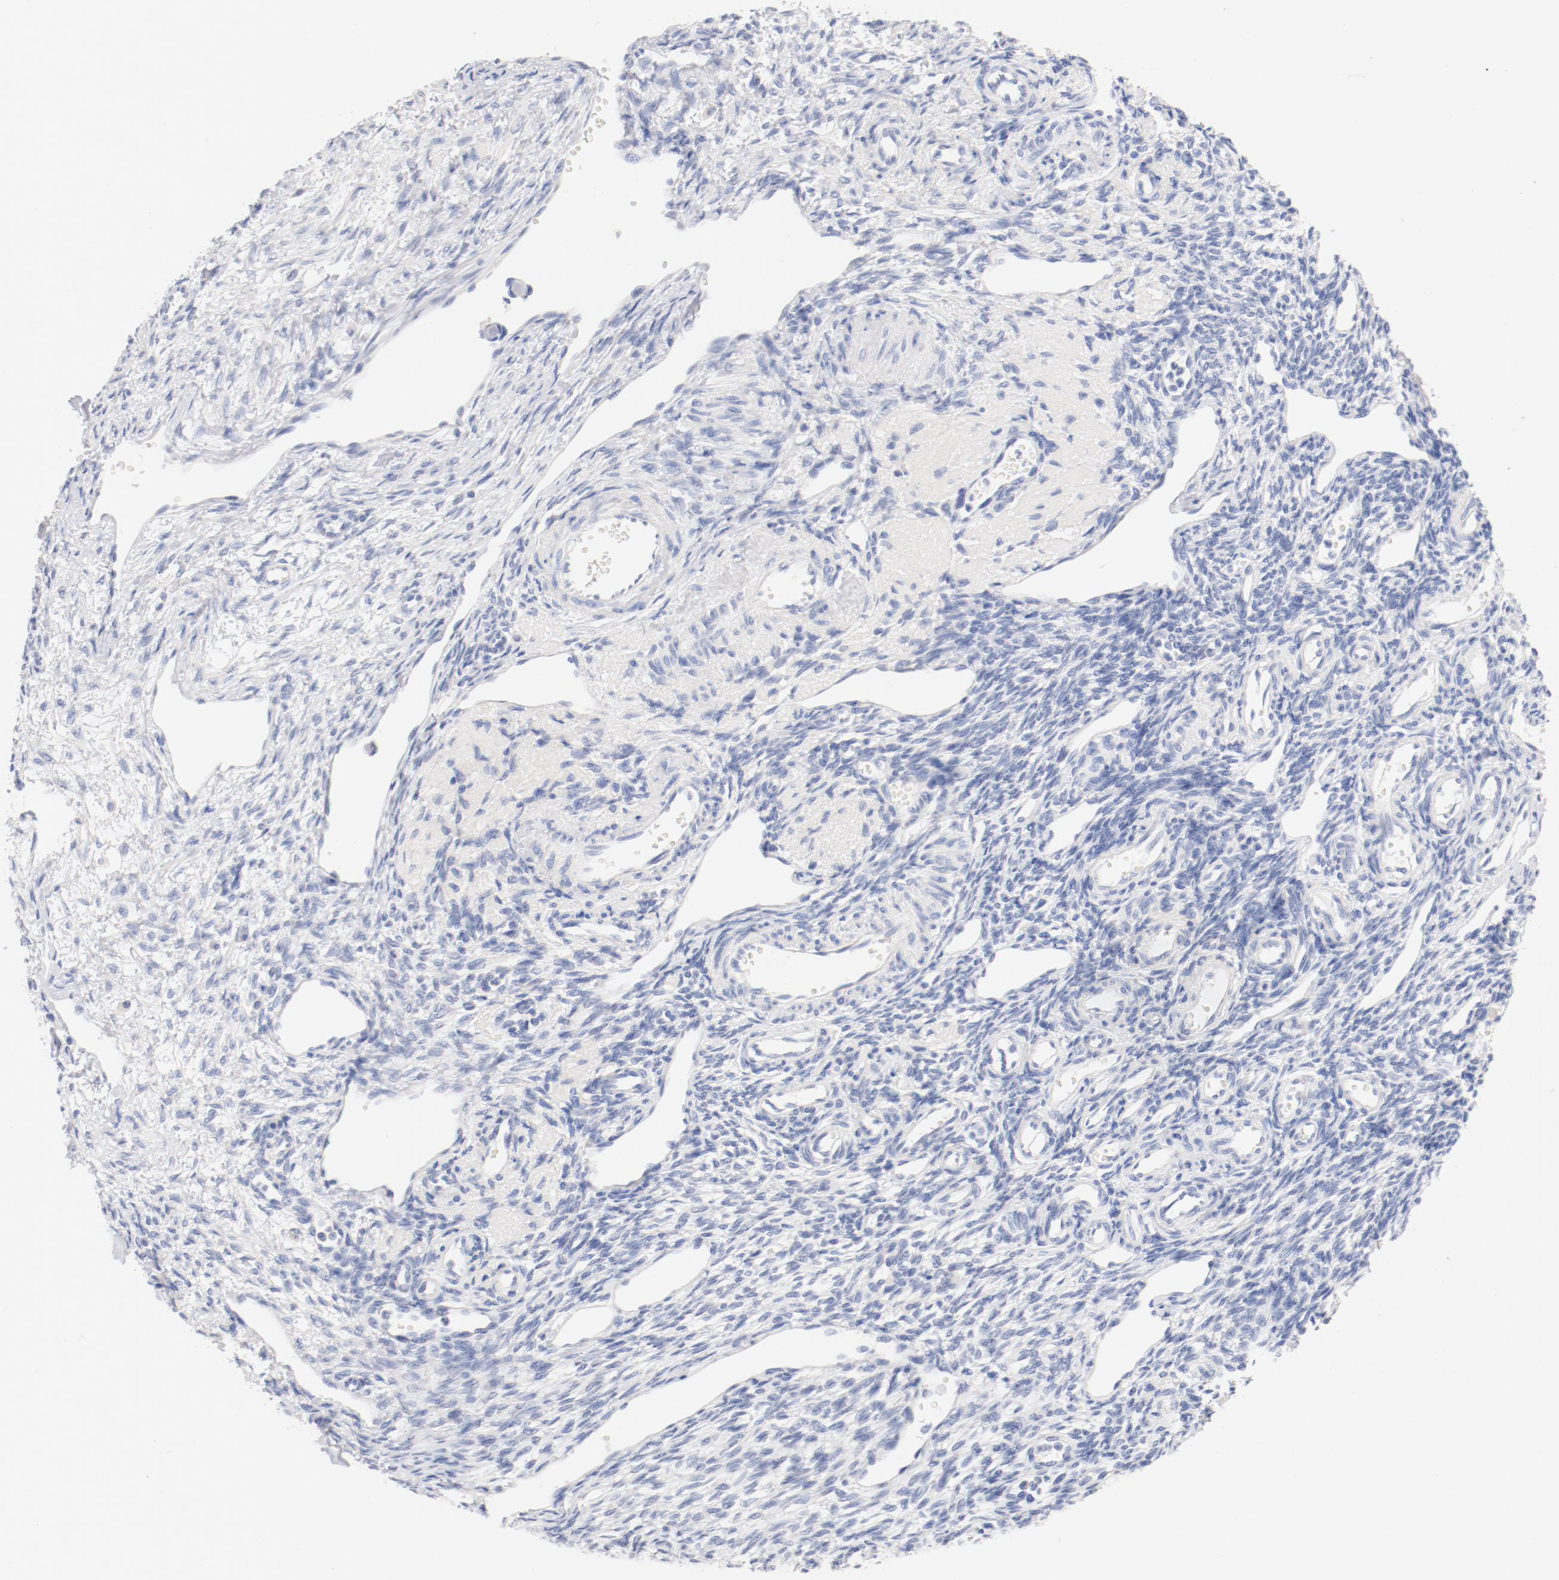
{"staining": {"intensity": "negative", "quantity": "none", "location": "none"}, "tissue": "ovary", "cell_type": "Ovarian stroma cells", "image_type": "normal", "snomed": [{"axis": "morphology", "description": "Normal tissue, NOS"}, {"axis": "topography", "description": "Ovary"}], "caption": "IHC image of benign ovary: ovary stained with DAB demonstrates no significant protein staining in ovarian stroma cells.", "gene": "HOMER1", "patient": {"sex": "female", "age": 33}}